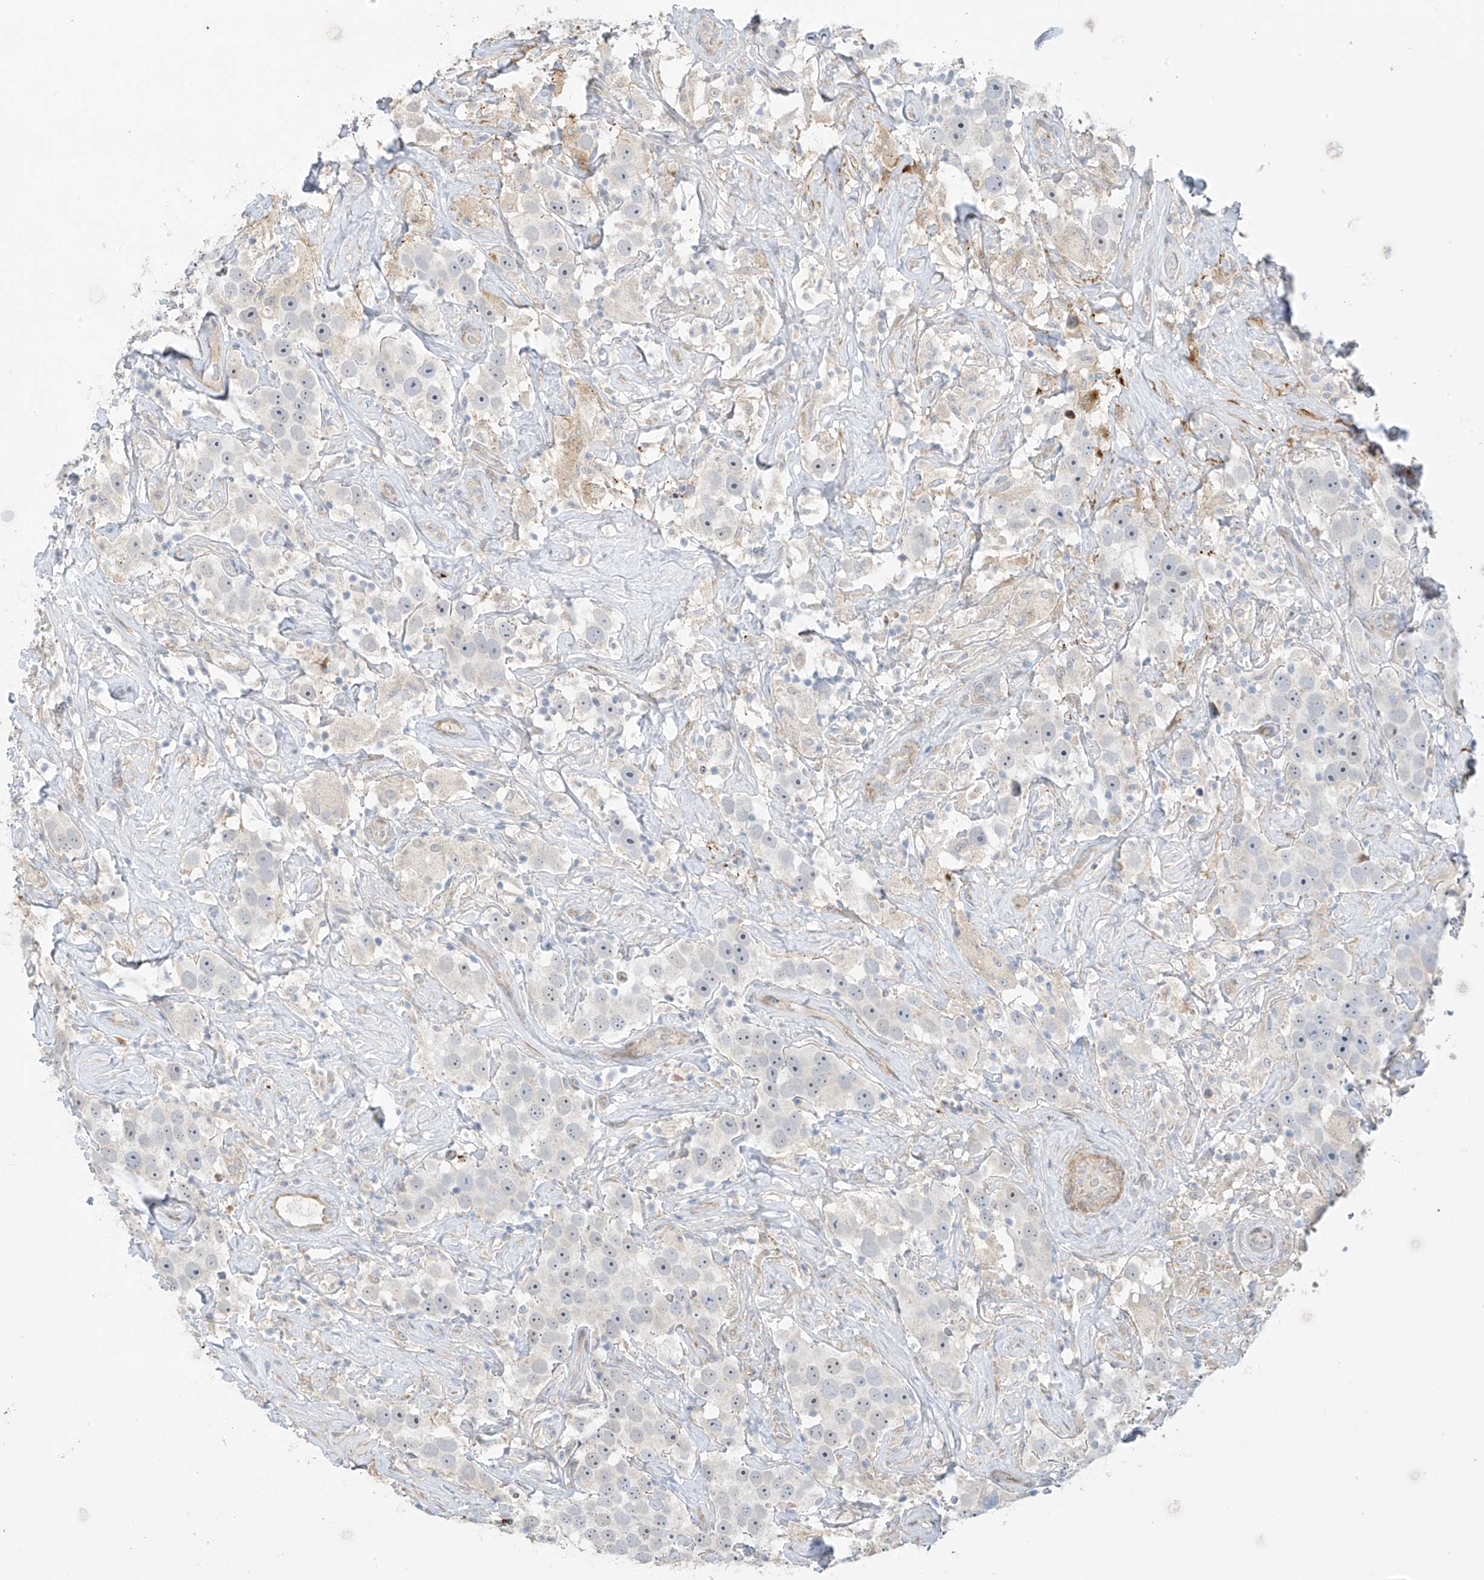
{"staining": {"intensity": "negative", "quantity": "none", "location": "none"}, "tissue": "testis cancer", "cell_type": "Tumor cells", "image_type": "cancer", "snomed": [{"axis": "morphology", "description": "Seminoma, NOS"}, {"axis": "topography", "description": "Testis"}], "caption": "An immunohistochemistry (IHC) photomicrograph of testis cancer is shown. There is no staining in tumor cells of testis cancer.", "gene": "ZNF641", "patient": {"sex": "male", "age": 49}}